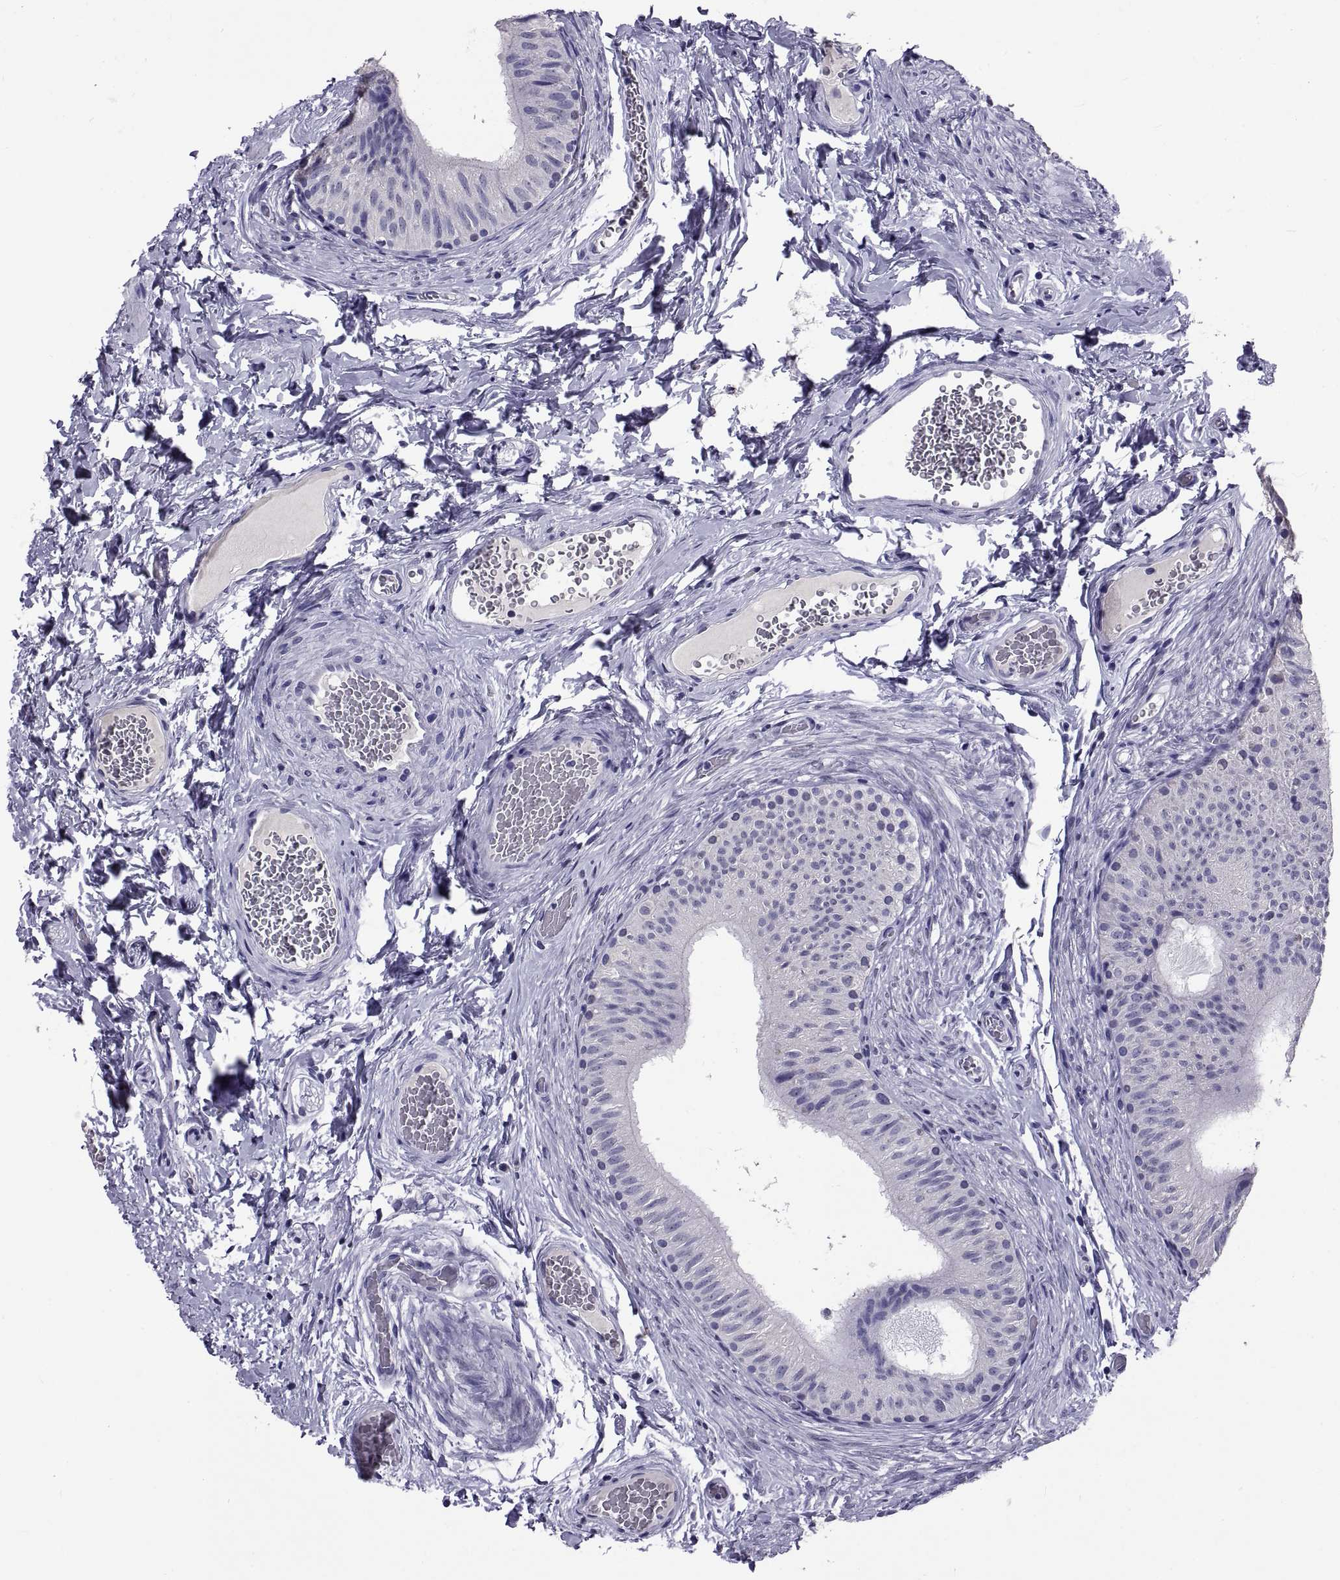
{"staining": {"intensity": "negative", "quantity": "none", "location": "none"}, "tissue": "epididymis", "cell_type": "Glandular cells", "image_type": "normal", "snomed": [{"axis": "morphology", "description": "Normal tissue, NOS"}, {"axis": "topography", "description": "Epididymis"}, {"axis": "topography", "description": "Vas deferens"}], "caption": "Histopathology image shows no protein staining in glandular cells of normal epididymis.", "gene": "TGFBR3L", "patient": {"sex": "male", "age": 23}}